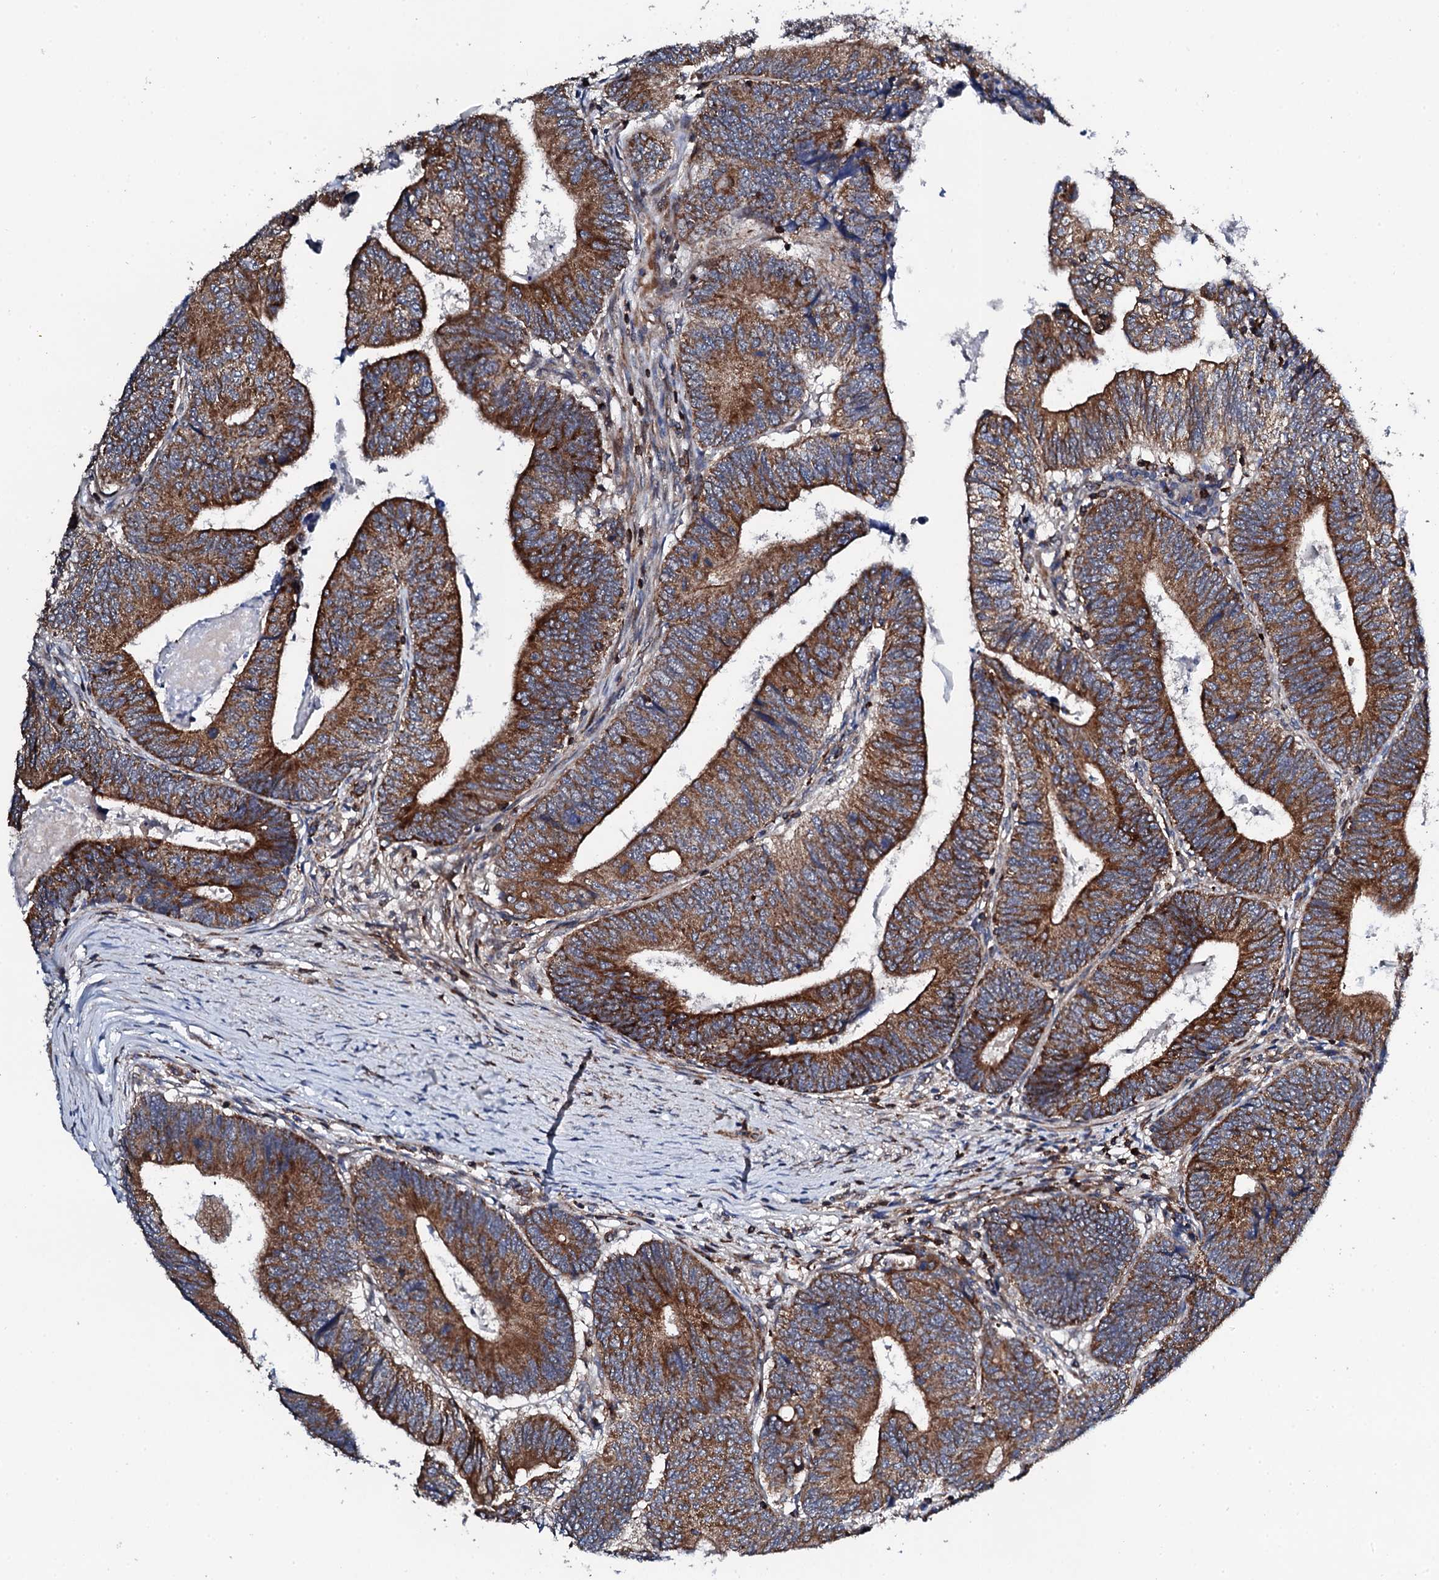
{"staining": {"intensity": "strong", "quantity": ">75%", "location": "cytoplasmic/membranous"}, "tissue": "colorectal cancer", "cell_type": "Tumor cells", "image_type": "cancer", "snomed": [{"axis": "morphology", "description": "Adenocarcinoma, NOS"}, {"axis": "topography", "description": "Colon"}], "caption": "This photomicrograph demonstrates colorectal cancer stained with immunohistochemistry to label a protein in brown. The cytoplasmic/membranous of tumor cells show strong positivity for the protein. Nuclei are counter-stained blue.", "gene": "COG4", "patient": {"sex": "female", "age": 67}}